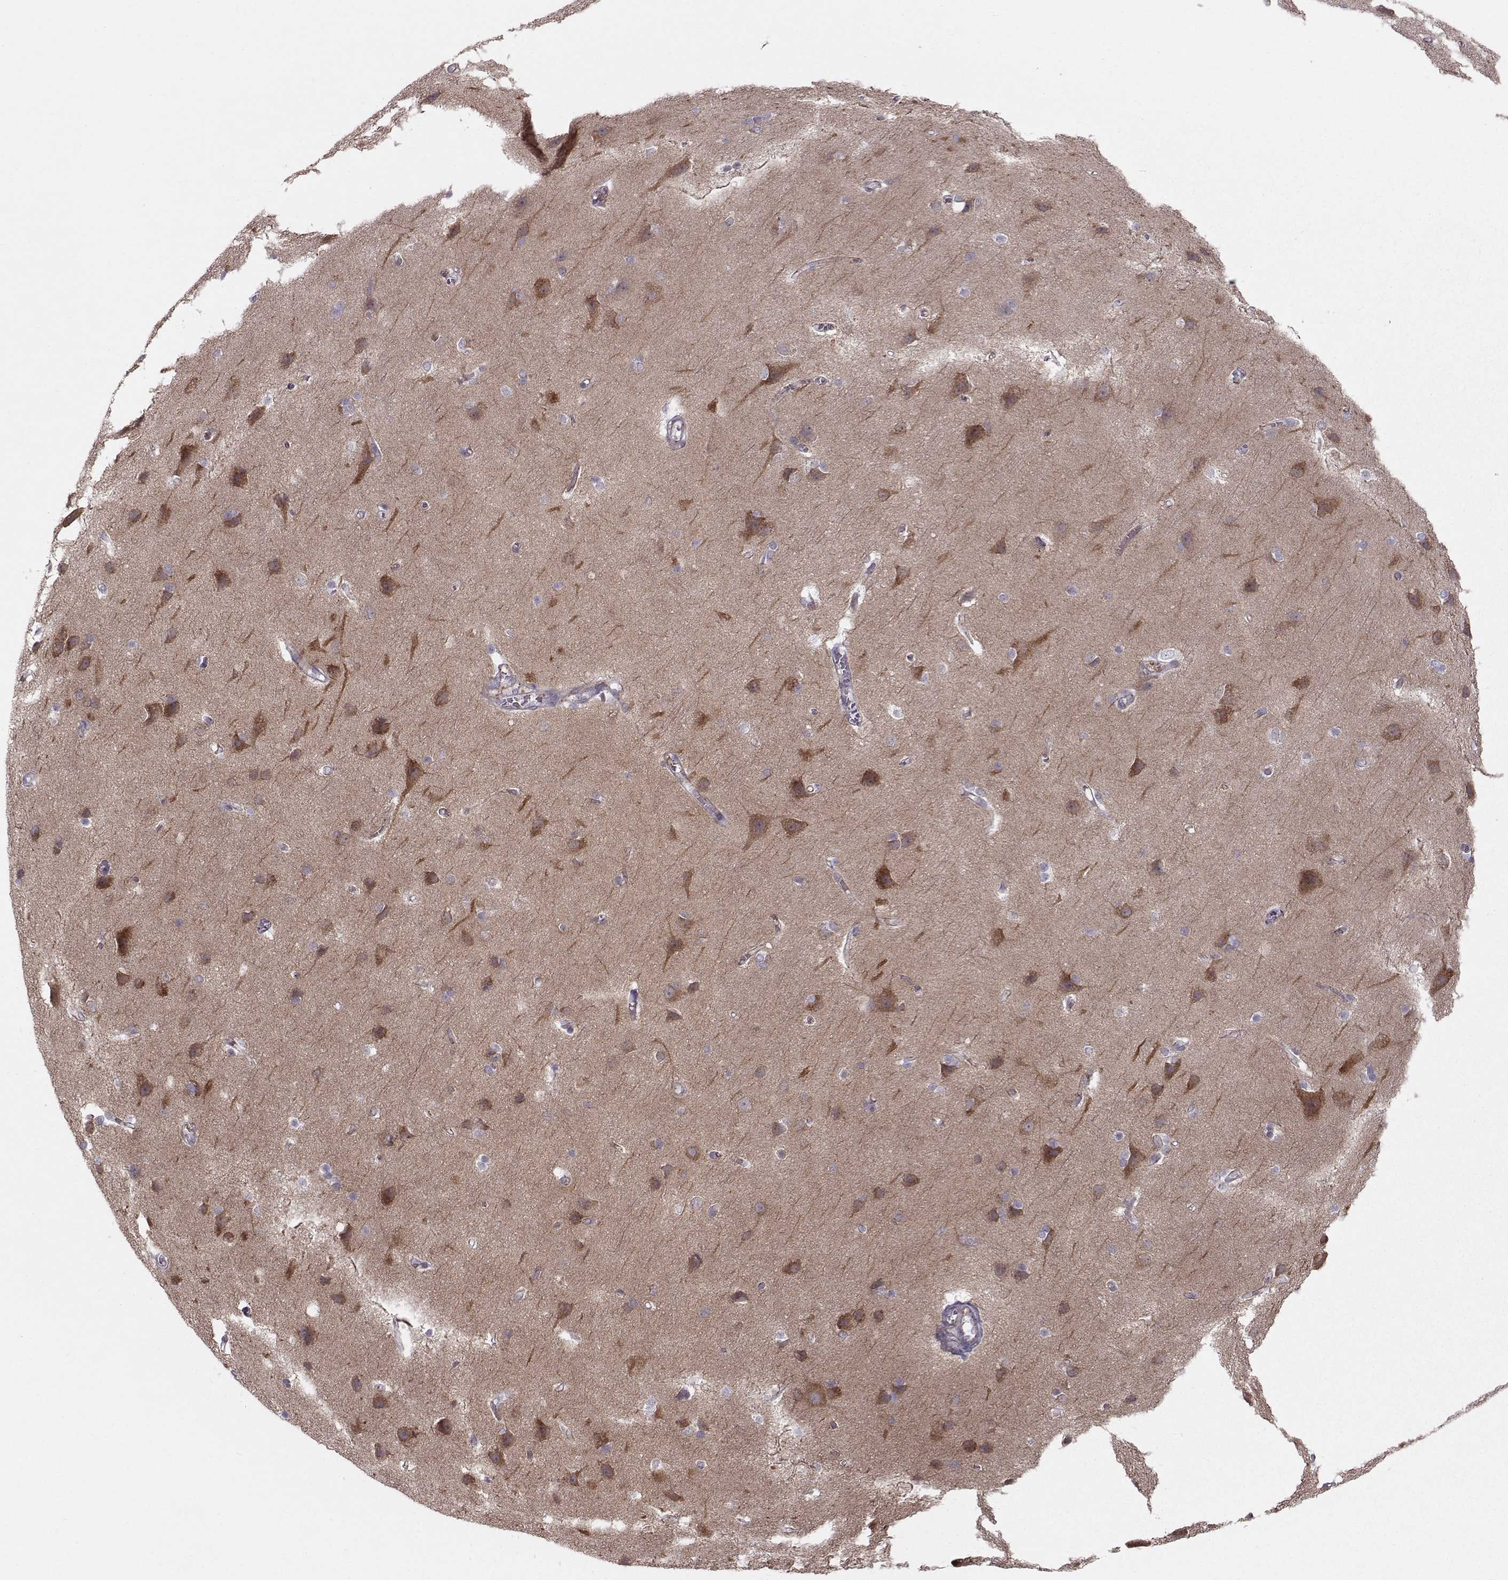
{"staining": {"intensity": "negative", "quantity": "none", "location": "none"}, "tissue": "cerebral cortex", "cell_type": "Endothelial cells", "image_type": "normal", "snomed": [{"axis": "morphology", "description": "Normal tissue, NOS"}, {"axis": "topography", "description": "Cerebral cortex"}], "caption": "This is an IHC micrograph of benign human cerebral cortex. There is no expression in endothelial cells.", "gene": "MAST1", "patient": {"sex": "male", "age": 37}}